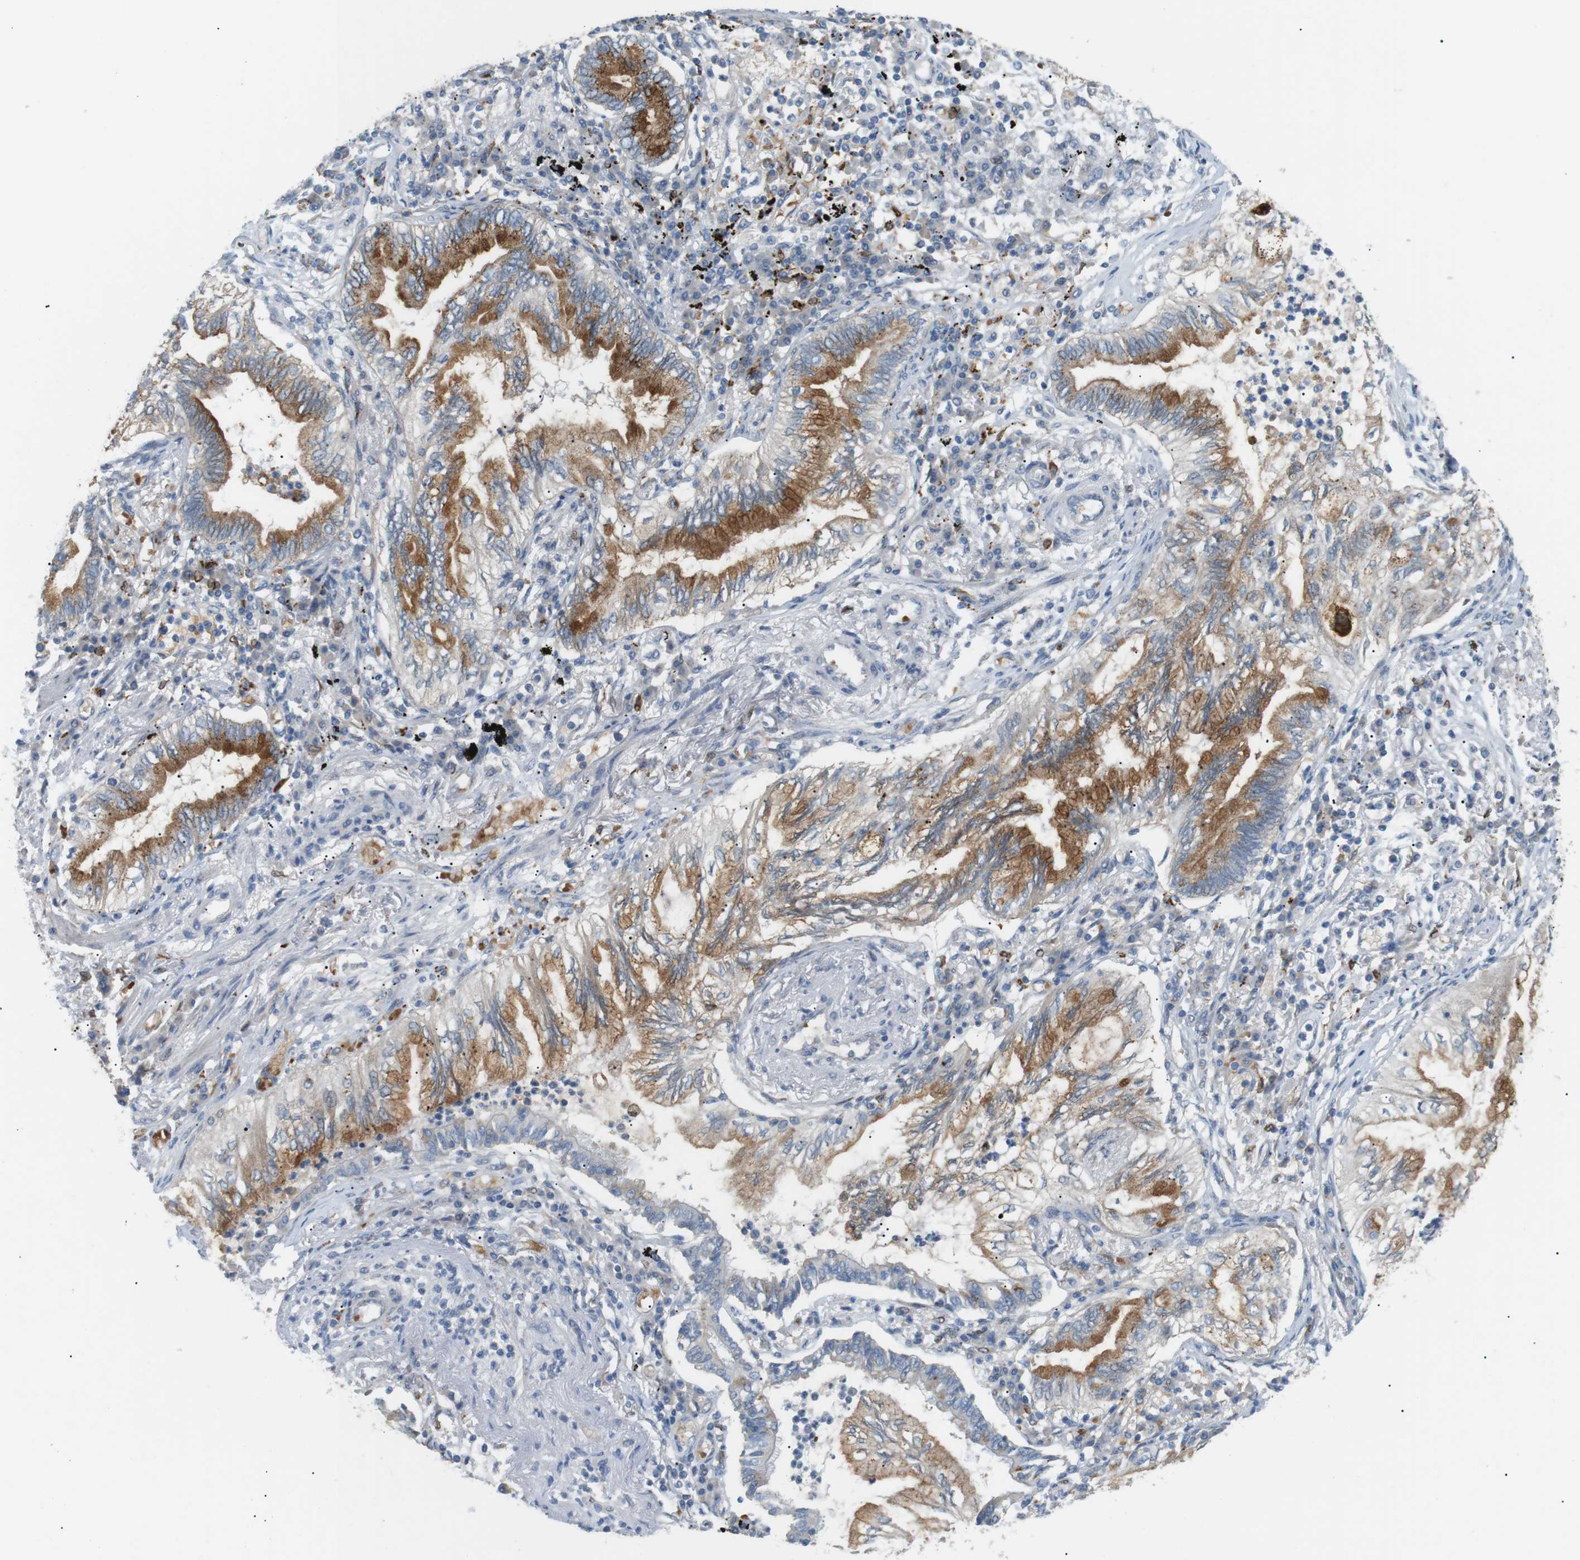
{"staining": {"intensity": "moderate", "quantity": ">75%", "location": "cytoplasmic/membranous"}, "tissue": "lung cancer", "cell_type": "Tumor cells", "image_type": "cancer", "snomed": [{"axis": "morphology", "description": "Normal tissue, NOS"}, {"axis": "morphology", "description": "Adenocarcinoma, NOS"}, {"axis": "topography", "description": "Bronchus"}, {"axis": "topography", "description": "Lung"}], "caption": "Immunohistochemical staining of lung cancer exhibits medium levels of moderate cytoplasmic/membranous staining in approximately >75% of tumor cells.", "gene": "B4GALNT2", "patient": {"sex": "female", "age": 70}}